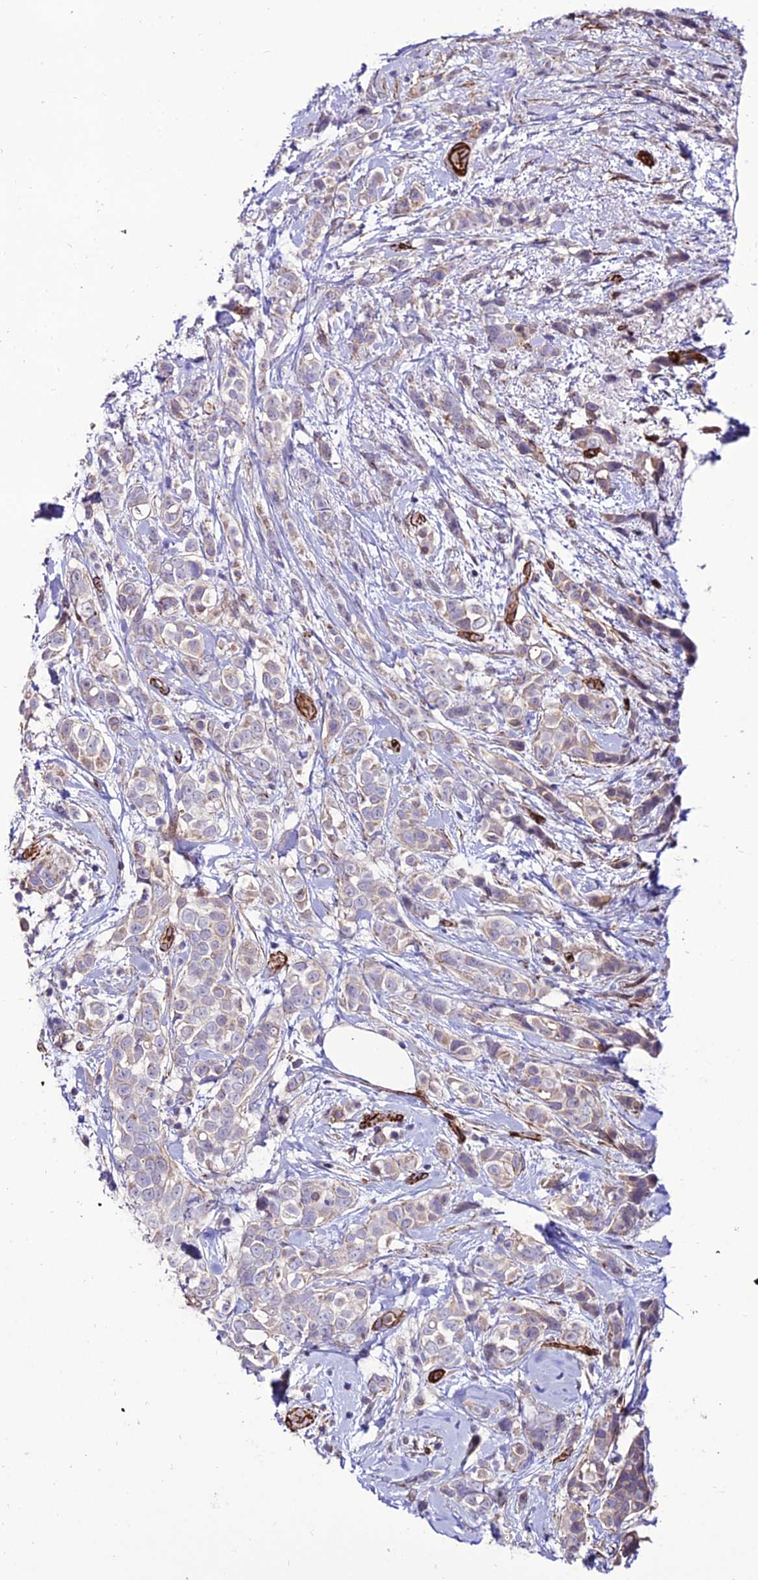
{"staining": {"intensity": "weak", "quantity": "<25%", "location": "cytoplasmic/membranous"}, "tissue": "breast cancer", "cell_type": "Tumor cells", "image_type": "cancer", "snomed": [{"axis": "morphology", "description": "Lobular carcinoma"}, {"axis": "topography", "description": "Breast"}], "caption": "The micrograph displays no significant staining in tumor cells of breast cancer.", "gene": "ALDH3B2", "patient": {"sex": "female", "age": 51}}